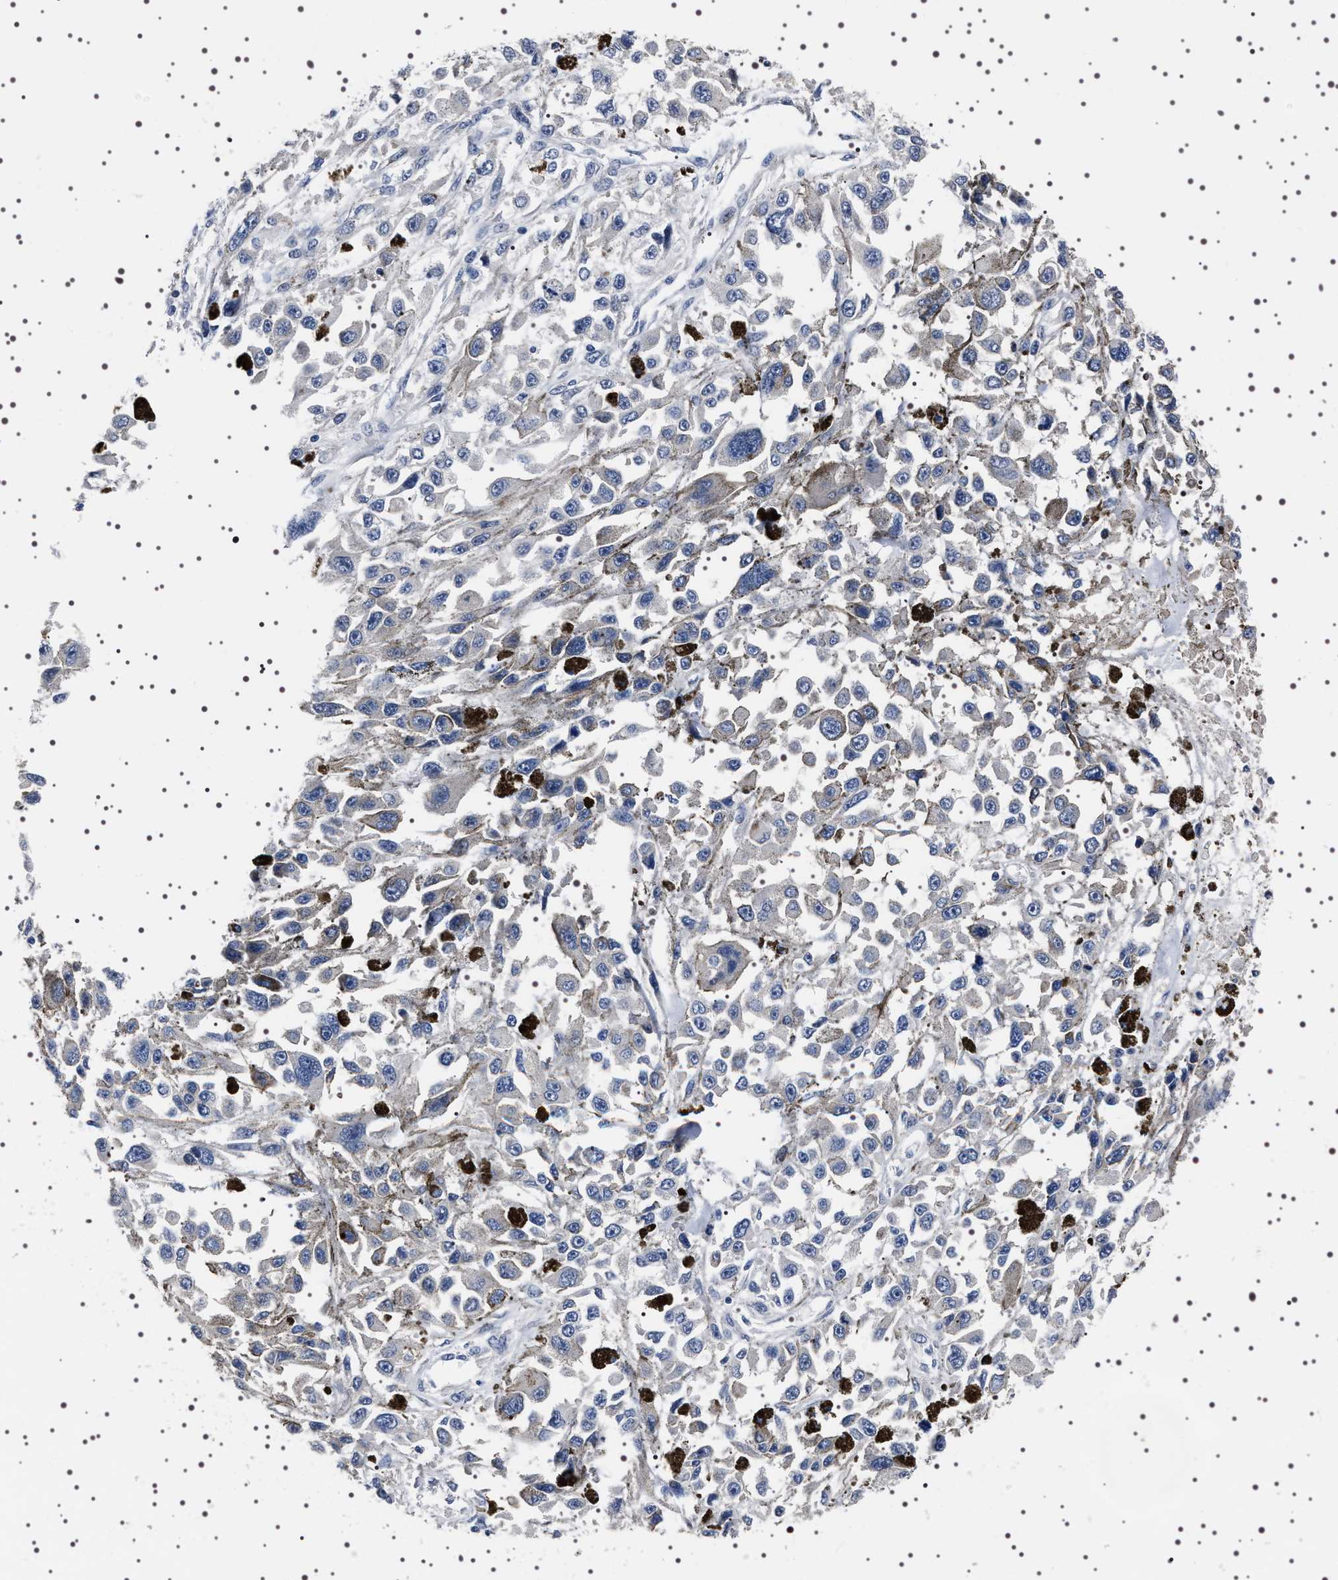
{"staining": {"intensity": "negative", "quantity": "none", "location": "none"}, "tissue": "melanoma", "cell_type": "Tumor cells", "image_type": "cancer", "snomed": [{"axis": "morphology", "description": "Malignant melanoma, Metastatic site"}, {"axis": "topography", "description": "Lymph node"}], "caption": "IHC histopathology image of neoplastic tissue: melanoma stained with DAB (3,3'-diaminobenzidine) displays no significant protein staining in tumor cells.", "gene": "TARBP1", "patient": {"sex": "male", "age": 59}}